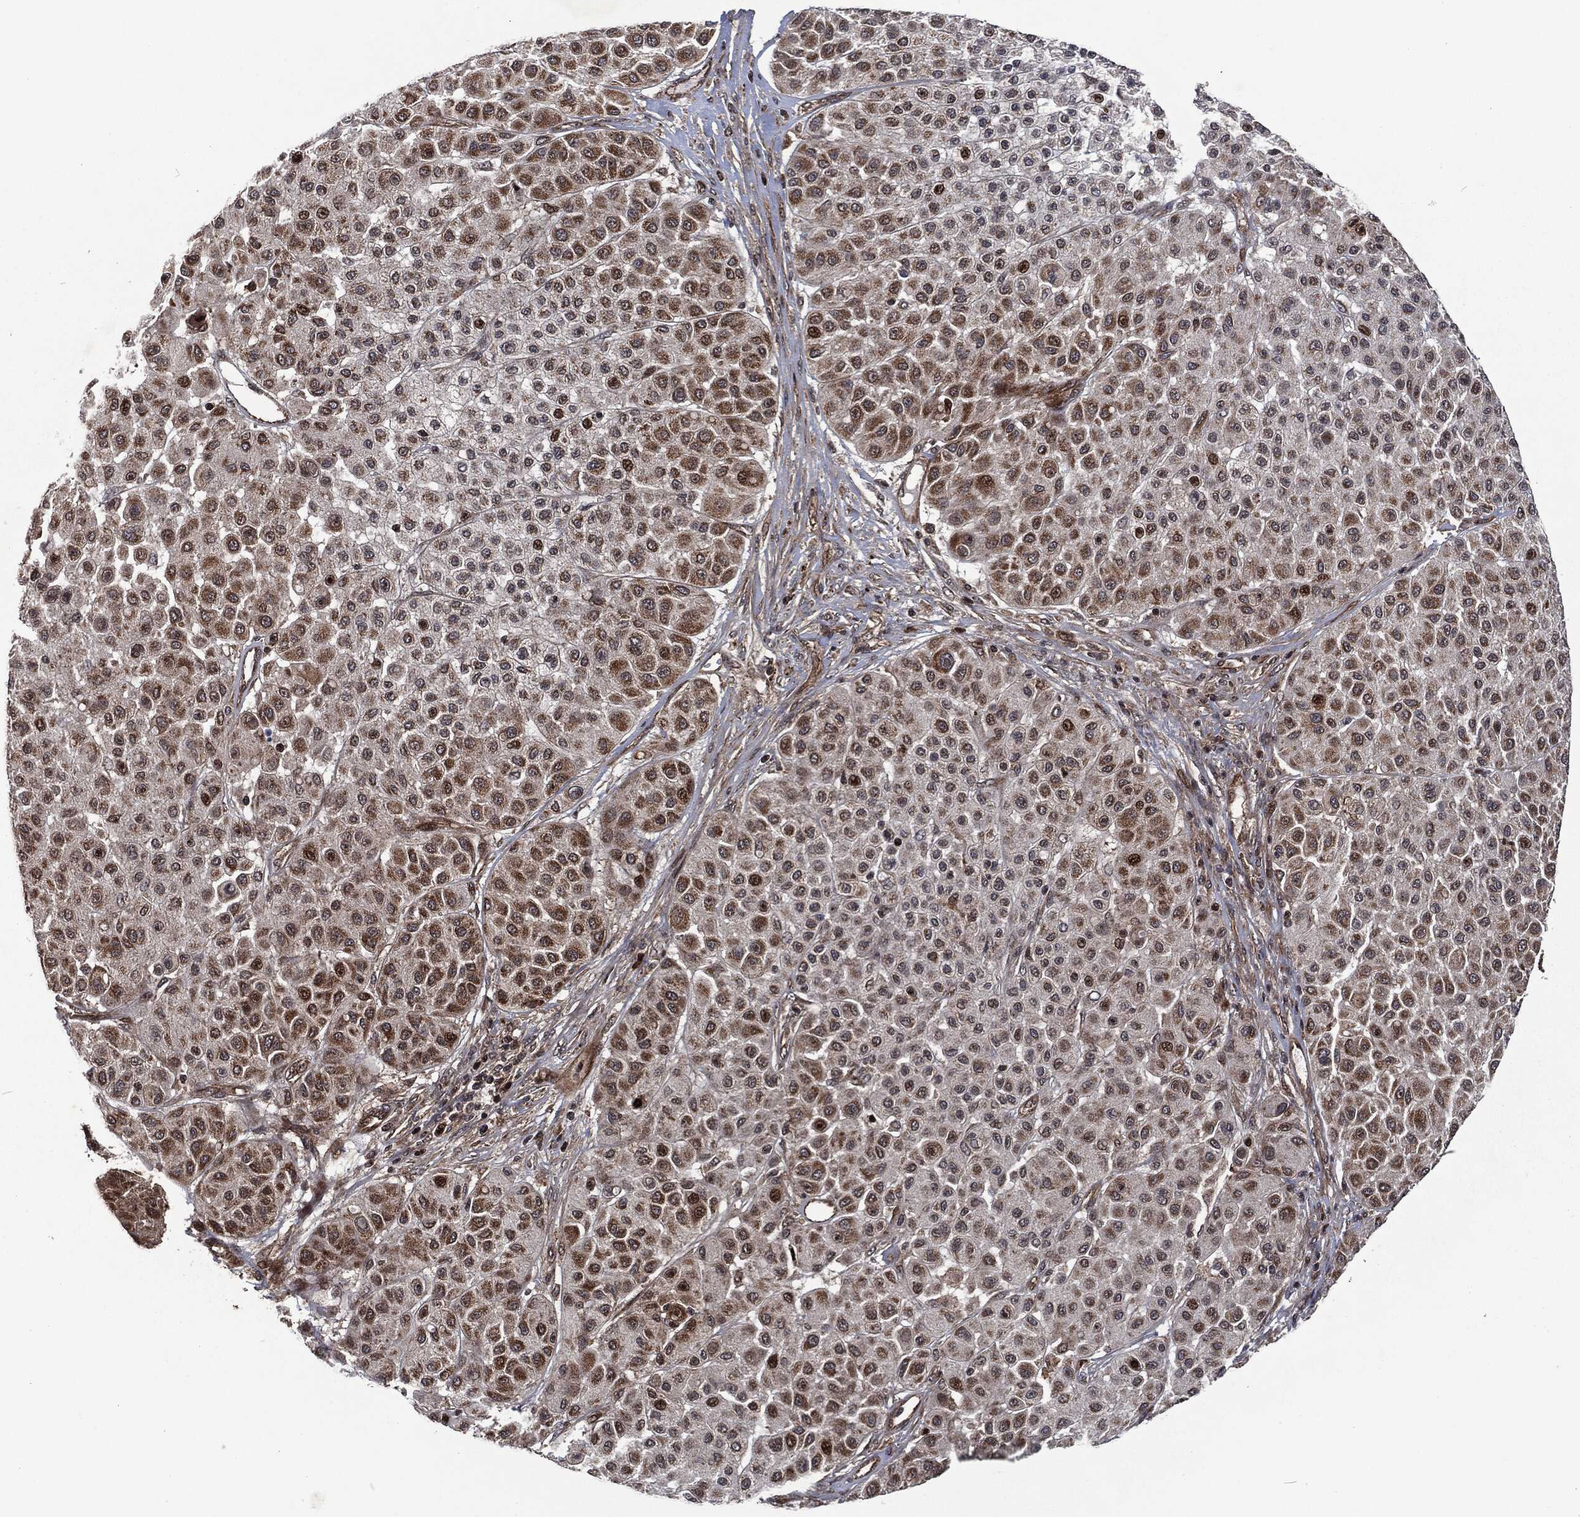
{"staining": {"intensity": "moderate", "quantity": "25%-75%", "location": "cytoplasmic/membranous"}, "tissue": "melanoma", "cell_type": "Tumor cells", "image_type": "cancer", "snomed": [{"axis": "morphology", "description": "Malignant melanoma, Metastatic site"}, {"axis": "topography", "description": "Smooth muscle"}], "caption": "Immunohistochemistry of melanoma shows medium levels of moderate cytoplasmic/membranous expression in approximately 25%-75% of tumor cells. (Stains: DAB (3,3'-diaminobenzidine) in brown, nuclei in blue, Microscopy: brightfield microscopy at high magnification).", "gene": "CMPK2", "patient": {"sex": "male", "age": 41}}